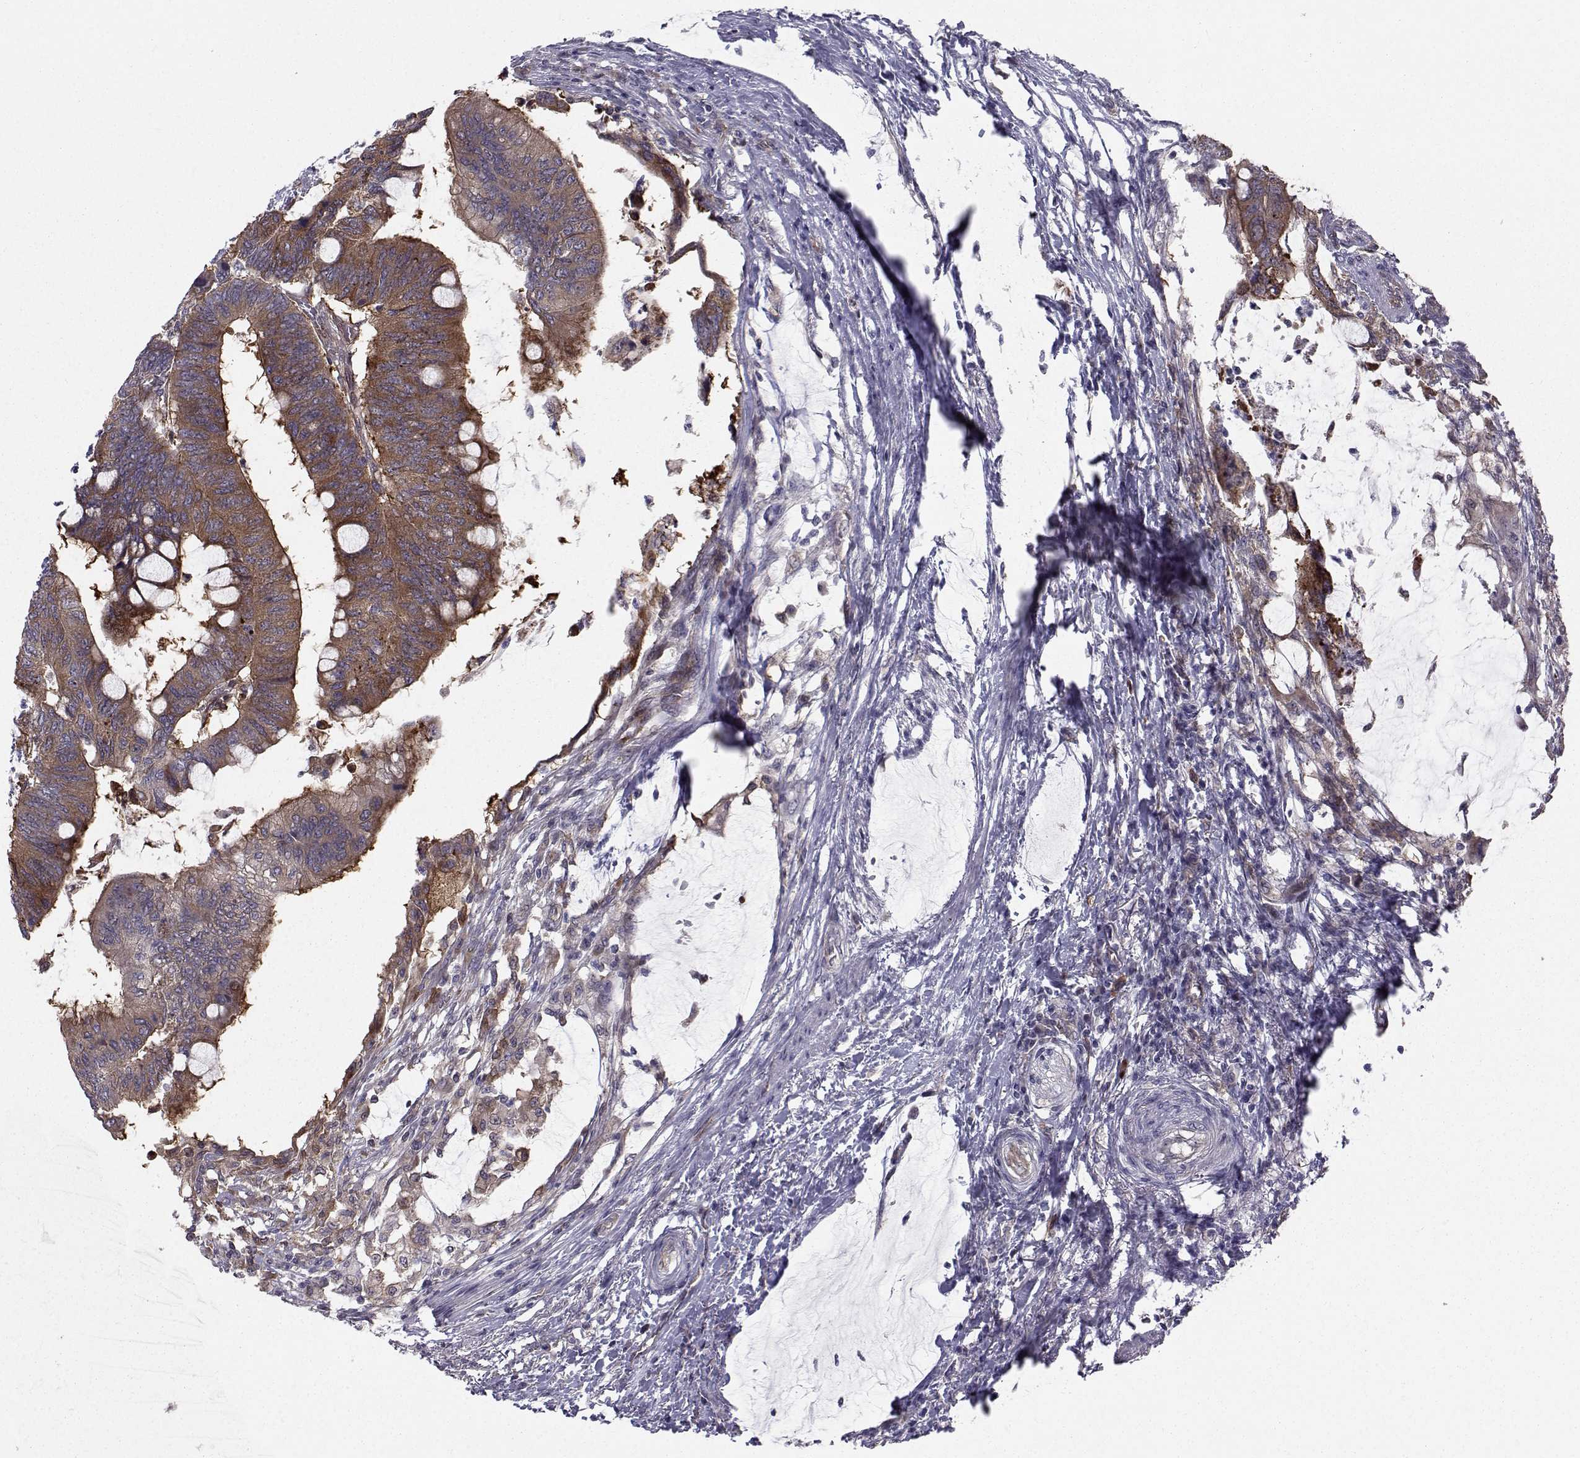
{"staining": {"intensity": "strong", "quantity": "25%-75%", "location": "cytoplasmic/membranous"}, "tissue": "colorectal cancer", "cell_type": "Tumor cells", "image_type": "cancer", "snomed": [{"axis": "morphology", "description": "Normal tissue, NOS"}, {"axis": "morphology", "description": "Adenocarcinoma, NOS"}, {"axis": "topography", "description": "Rectum"}, {"axis": "topography", "description": "Peripheral nerve tissue"}], "caption": "Strong cytoplasmic/membranous protein expression is seen in about 25%-75% of tumor cells in adenocarcinoma (colorectal).", "gene": "HSP90AB1", "patient": {"sex": "male", "age": 92}}